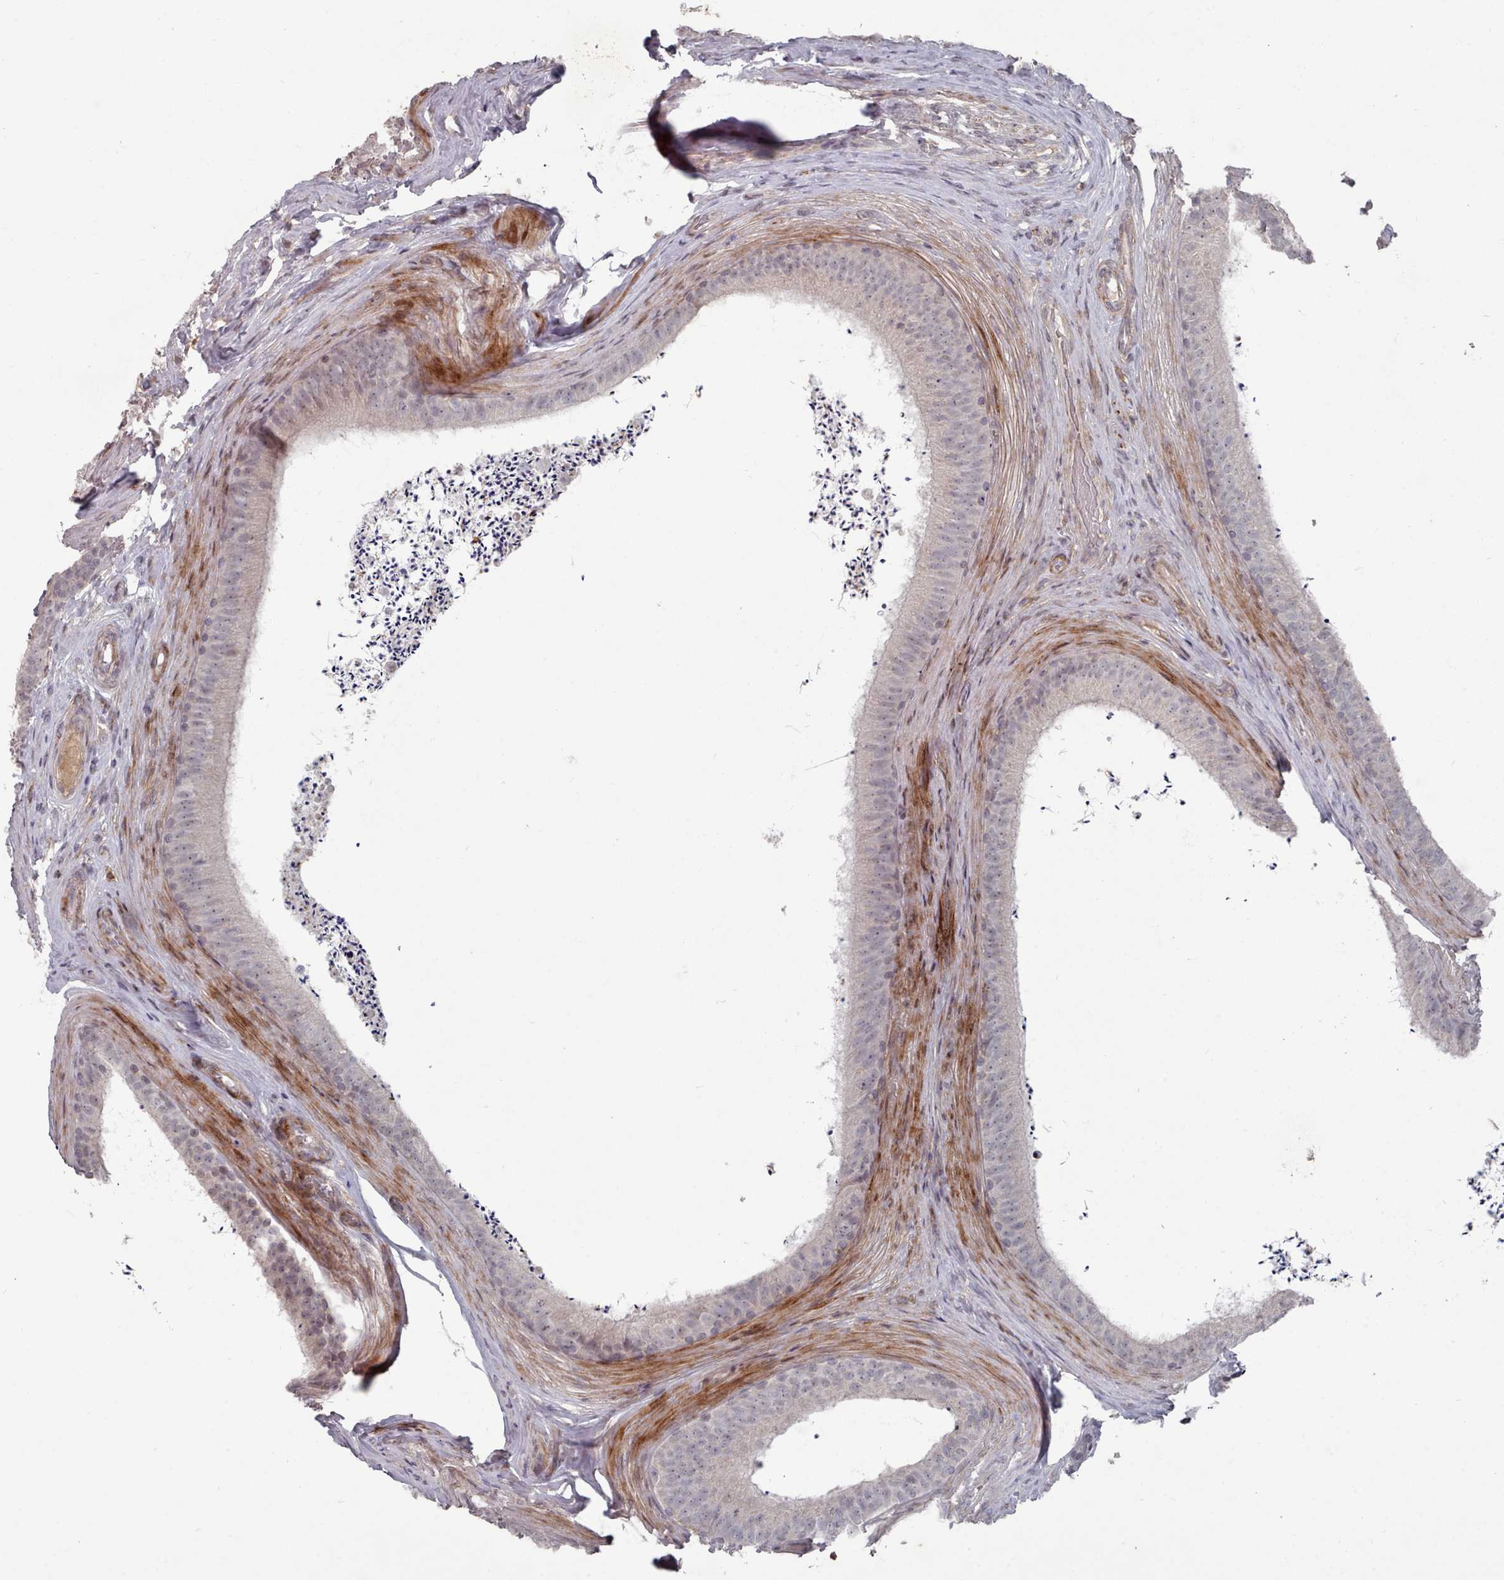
{"staining": {"intensity": "weak", "quantity": "<25%", "location": "cytoplasmic/membranous"}, "tissue": "epididymis", "cell_type": "Glandular cells", "image_type": "normal", "snomed": [{"axis": "morphology", "description": "Normal tissue, NOS"}, {"axis": "topography", "description": "Testis"}, {"axis": "topography", "description": "Epididymis"}], "caption": "This image is of normal epididymis stained with immunohistochemistry to label a protein in brown with the nuclei are counter-stained blue. There is no staining in glandular cells.", "gene": "COL8A2", "patient": {"sex": "male", "age": 41}}